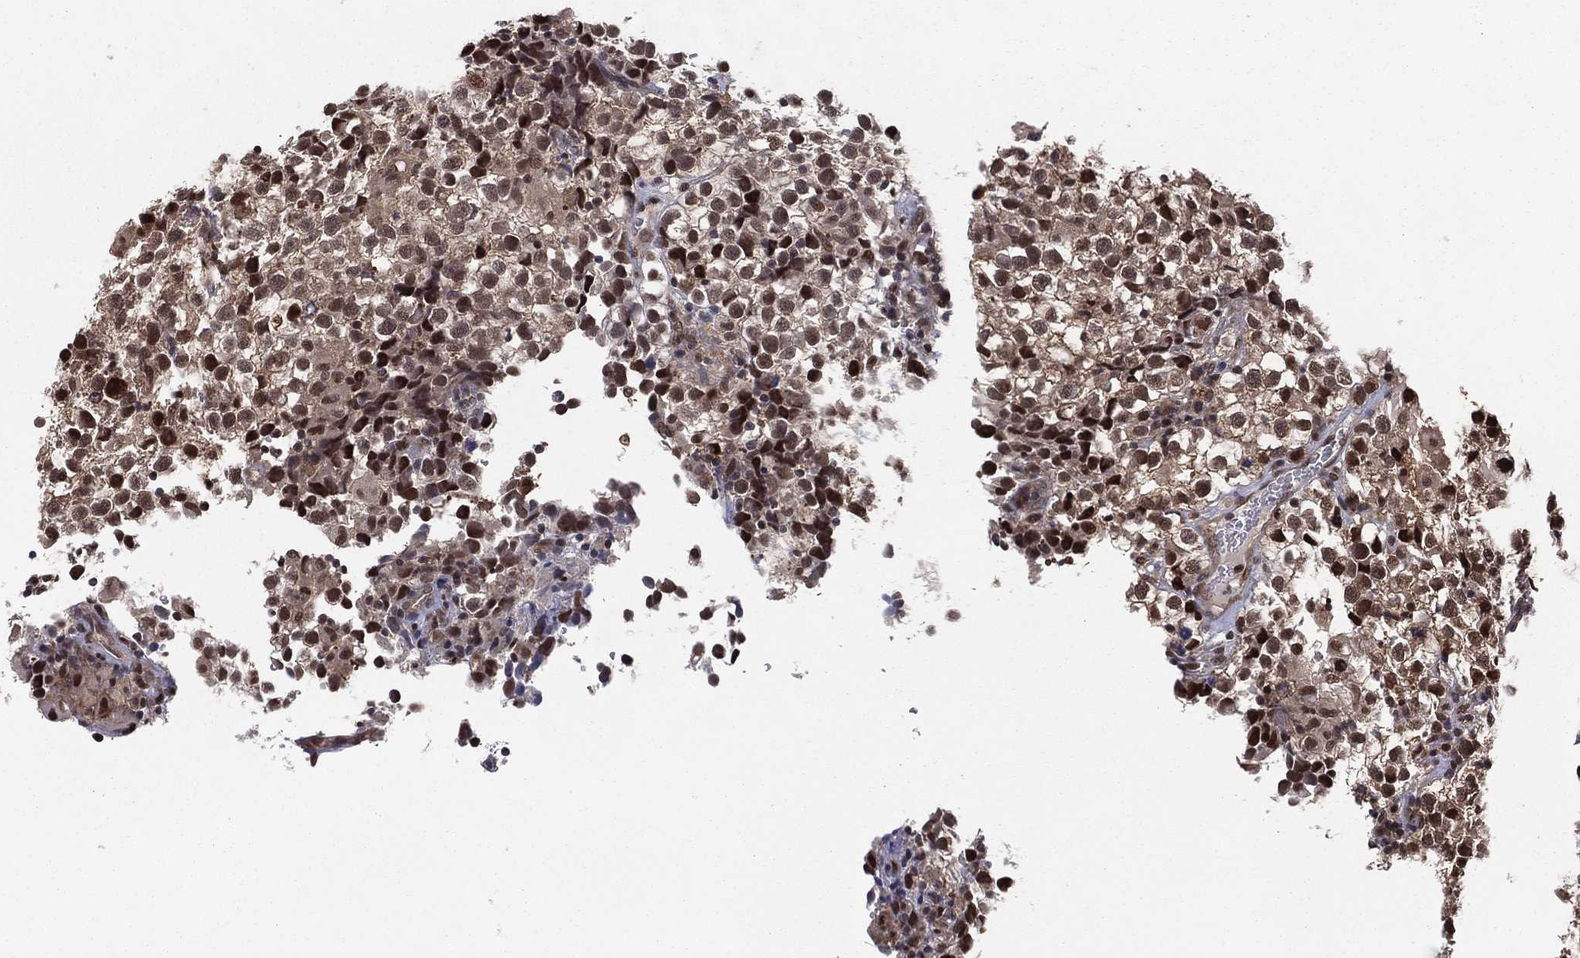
{"staining": {"intensity": "strong", "quantity": "25%-75%", "location": "nuclear"}, "tissue": "testis cancer", "cell_type": "Tumor cells", "image_type": "cancer", "snomed": [{"axis": "morphology", "description": "Seminoma, NOS"}, {"axis": "topography", "description": "Testis"}], "caption": "A brown stain shows strong nuclear positivity of a protein in testis seminoma tumor cells.", "gene": "ICOSLG", "patient": {"sex": "male", "age": 31}}